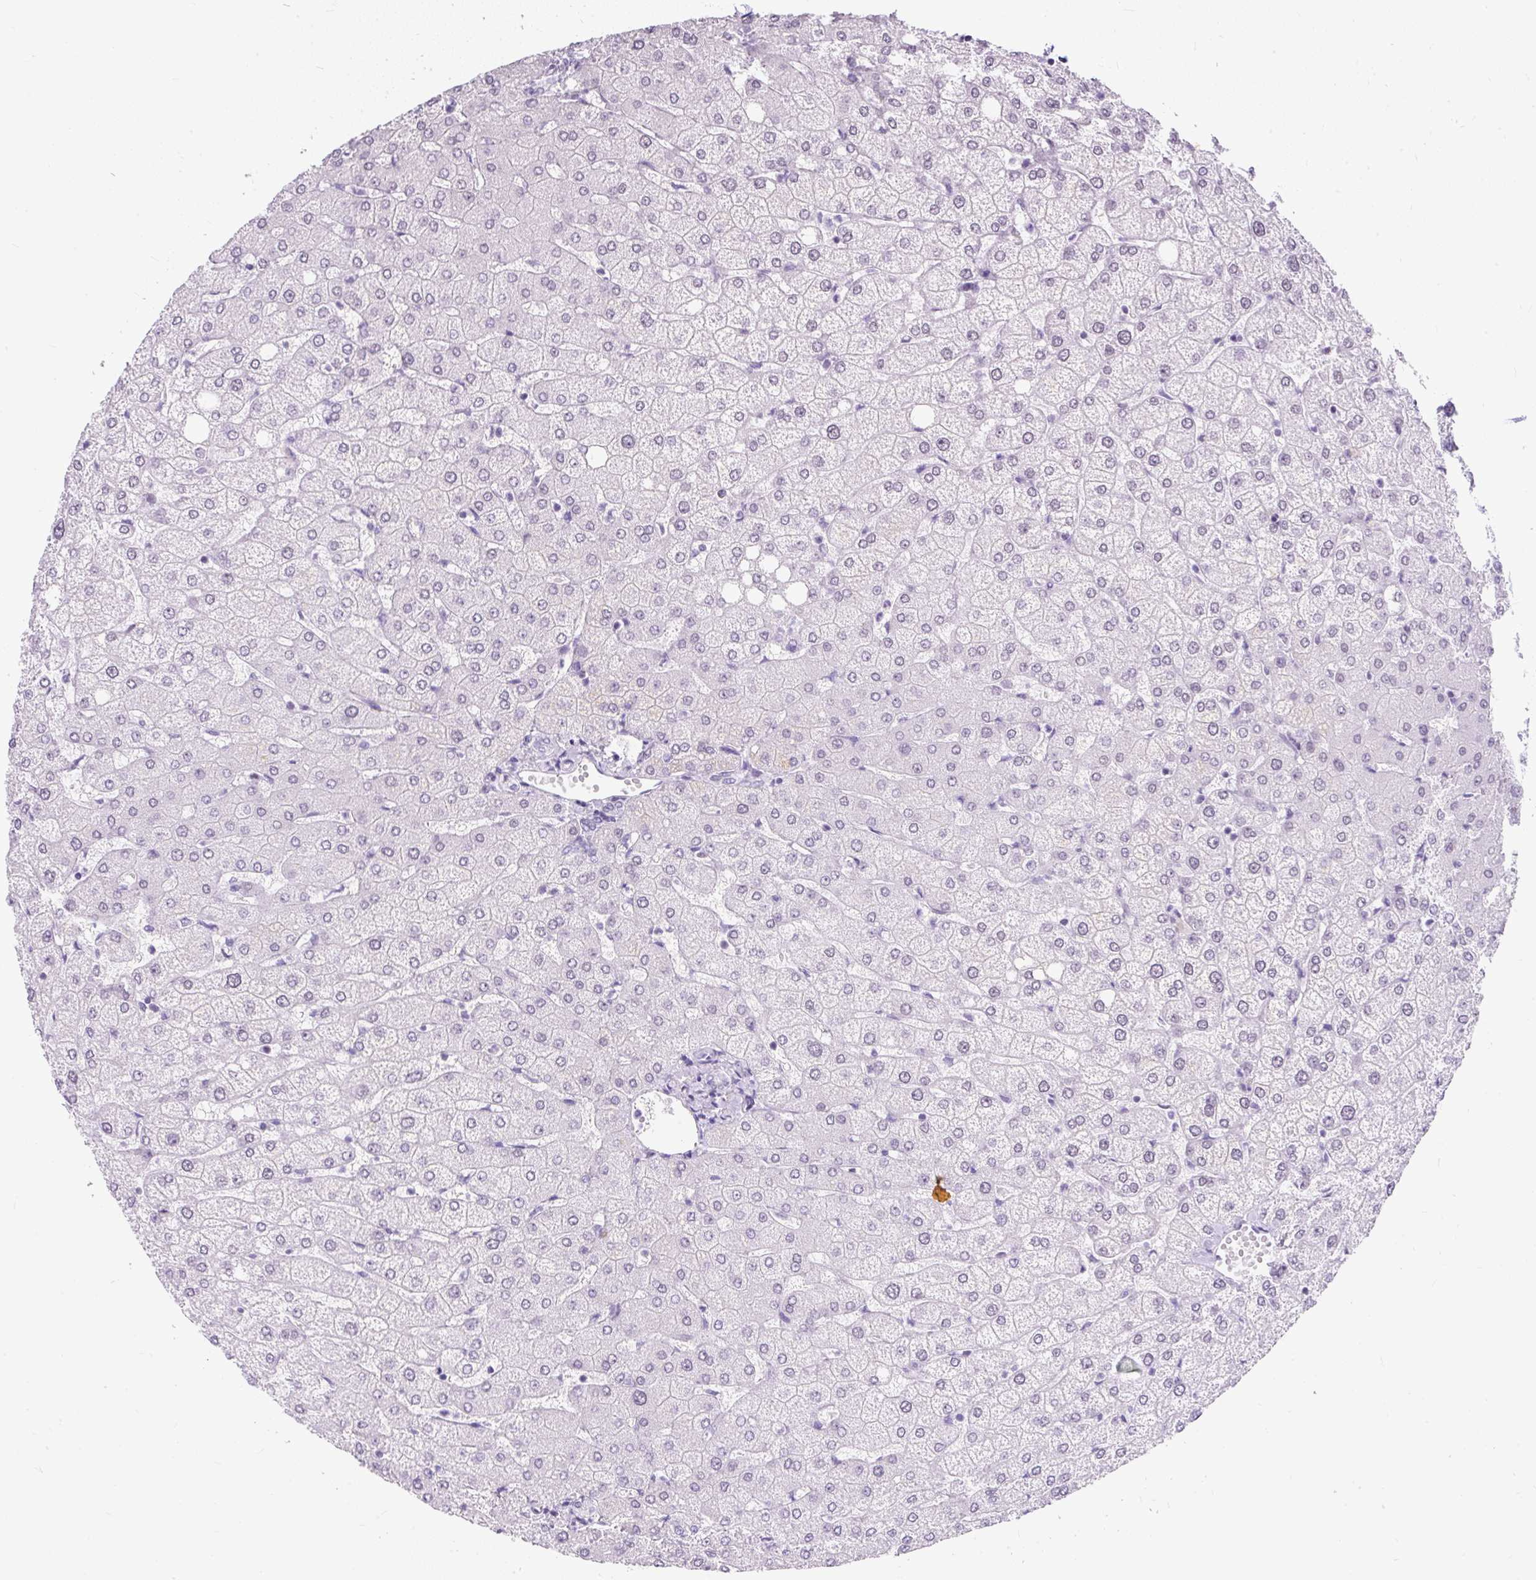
{"staining": {"intensity": "negative", "quantity": "none", "location": "none"}, "tissue": "liver", "cell_type": "Cholangiocytes", "image_type": "normal", "snomed": [{"axis": "morphology", "description": "Normal tissue, NOS"}, {"axis": "topography", "description": "Liver"}], "caption": "DAB immunohistochemical staining of unremarkable liver reveals no significant positivity in cholangiocytes.", "gene": "PLCXD2", "patient": {"sex": "female", "age": 54}}